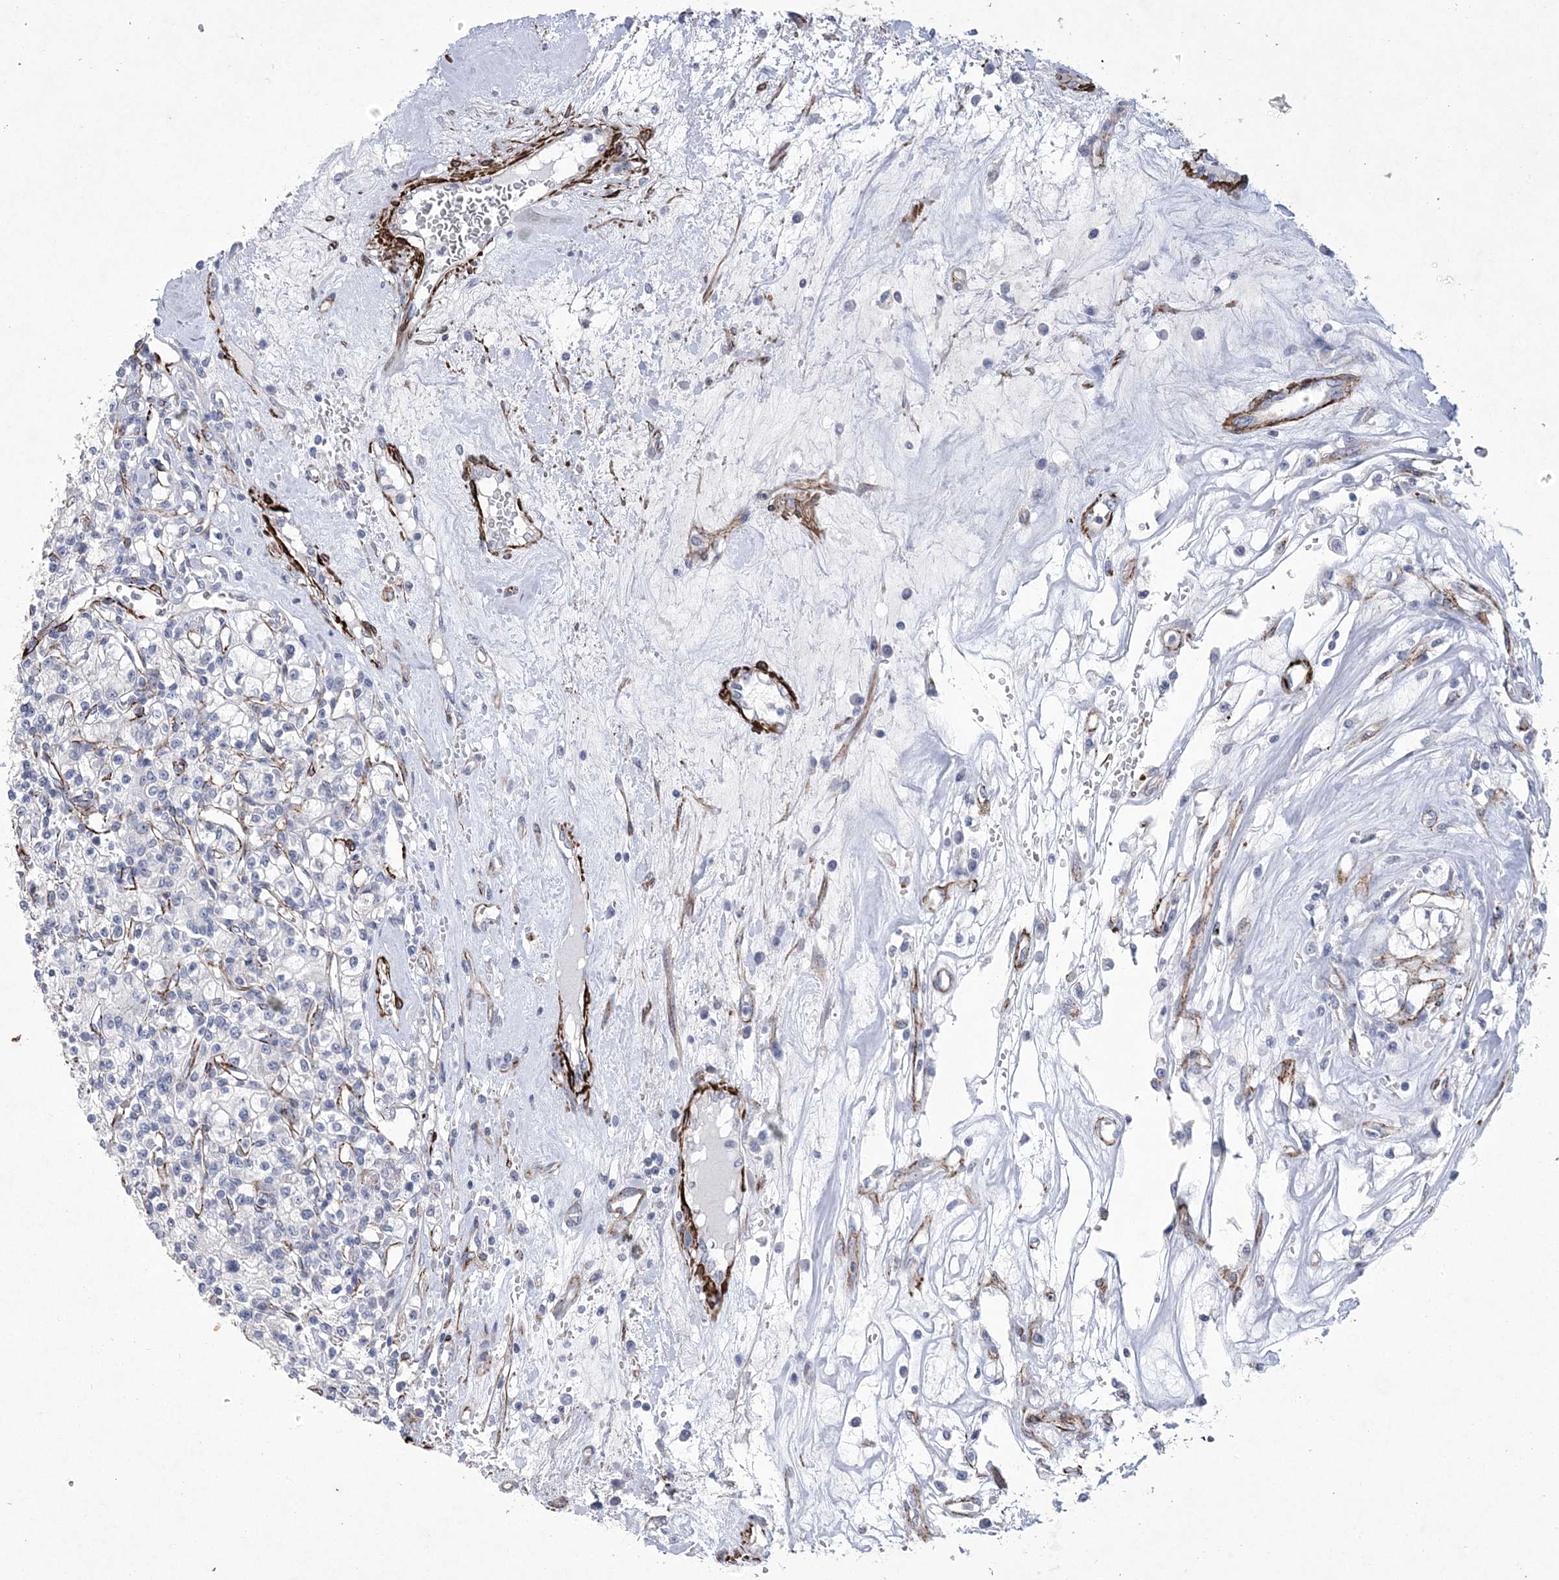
{"staining": {"intensity": "negative", "quantity": "none", "location": "none"}, "tissue": "renal cancer", "cell_type": "Tumor cells", "image_type": "cancer", "snomed": [{"axis": "morphology", "description": "Adenocarcinoma, NOS"}, {"axis": "topography", "description": "Kidney"}], "caption": "Tumor cells show no significant expression in renal cancer. (DAB (3,3'-diaminobenzidine) immunohistochemistry (IHC) with hematoxylin counter stain).", "gene": "ARSJ", "patient": {"sex": "female", "age": 59}}